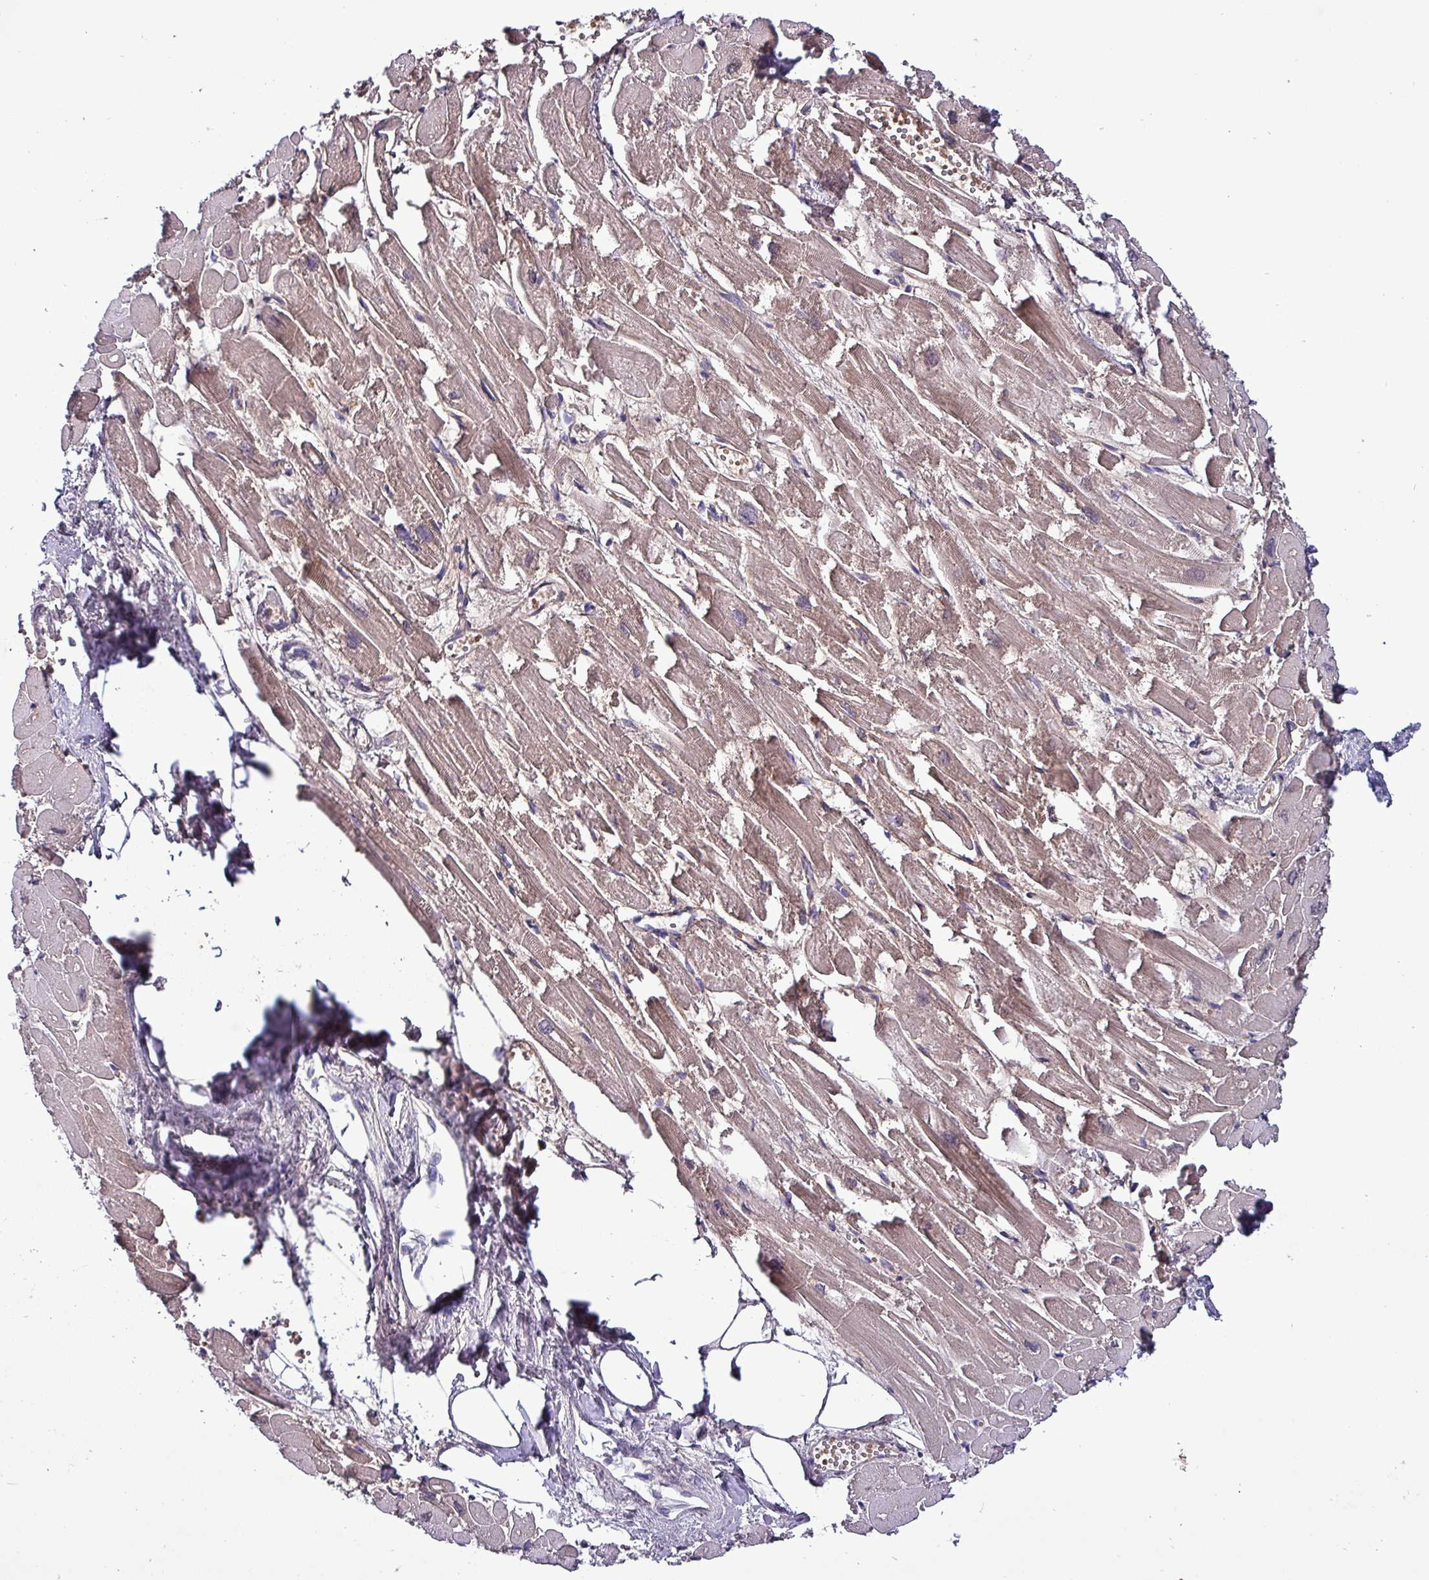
{"staining": {"intensity": "weak", "quantity": "25%-75%", "location": "cytoplasmic/membranous"}, "tissue": "heart muscle", "cell_type": "Cardiomyocytes", "image_type": "normal", "snomed": [{"axis": "morphology", "description": "Normal tissue, NOS"}, {"axis": "topography", "description": "Heart"}], "caption": "Approximately 25%-75% of cardiomyocytes in unremarkable heart muscle display weak cytoplasmic/membranous protein positivity as visualized by brown immunohistochemical staining.", "gene": "HPR", "patient": {"sex": "male", "age": 54}}